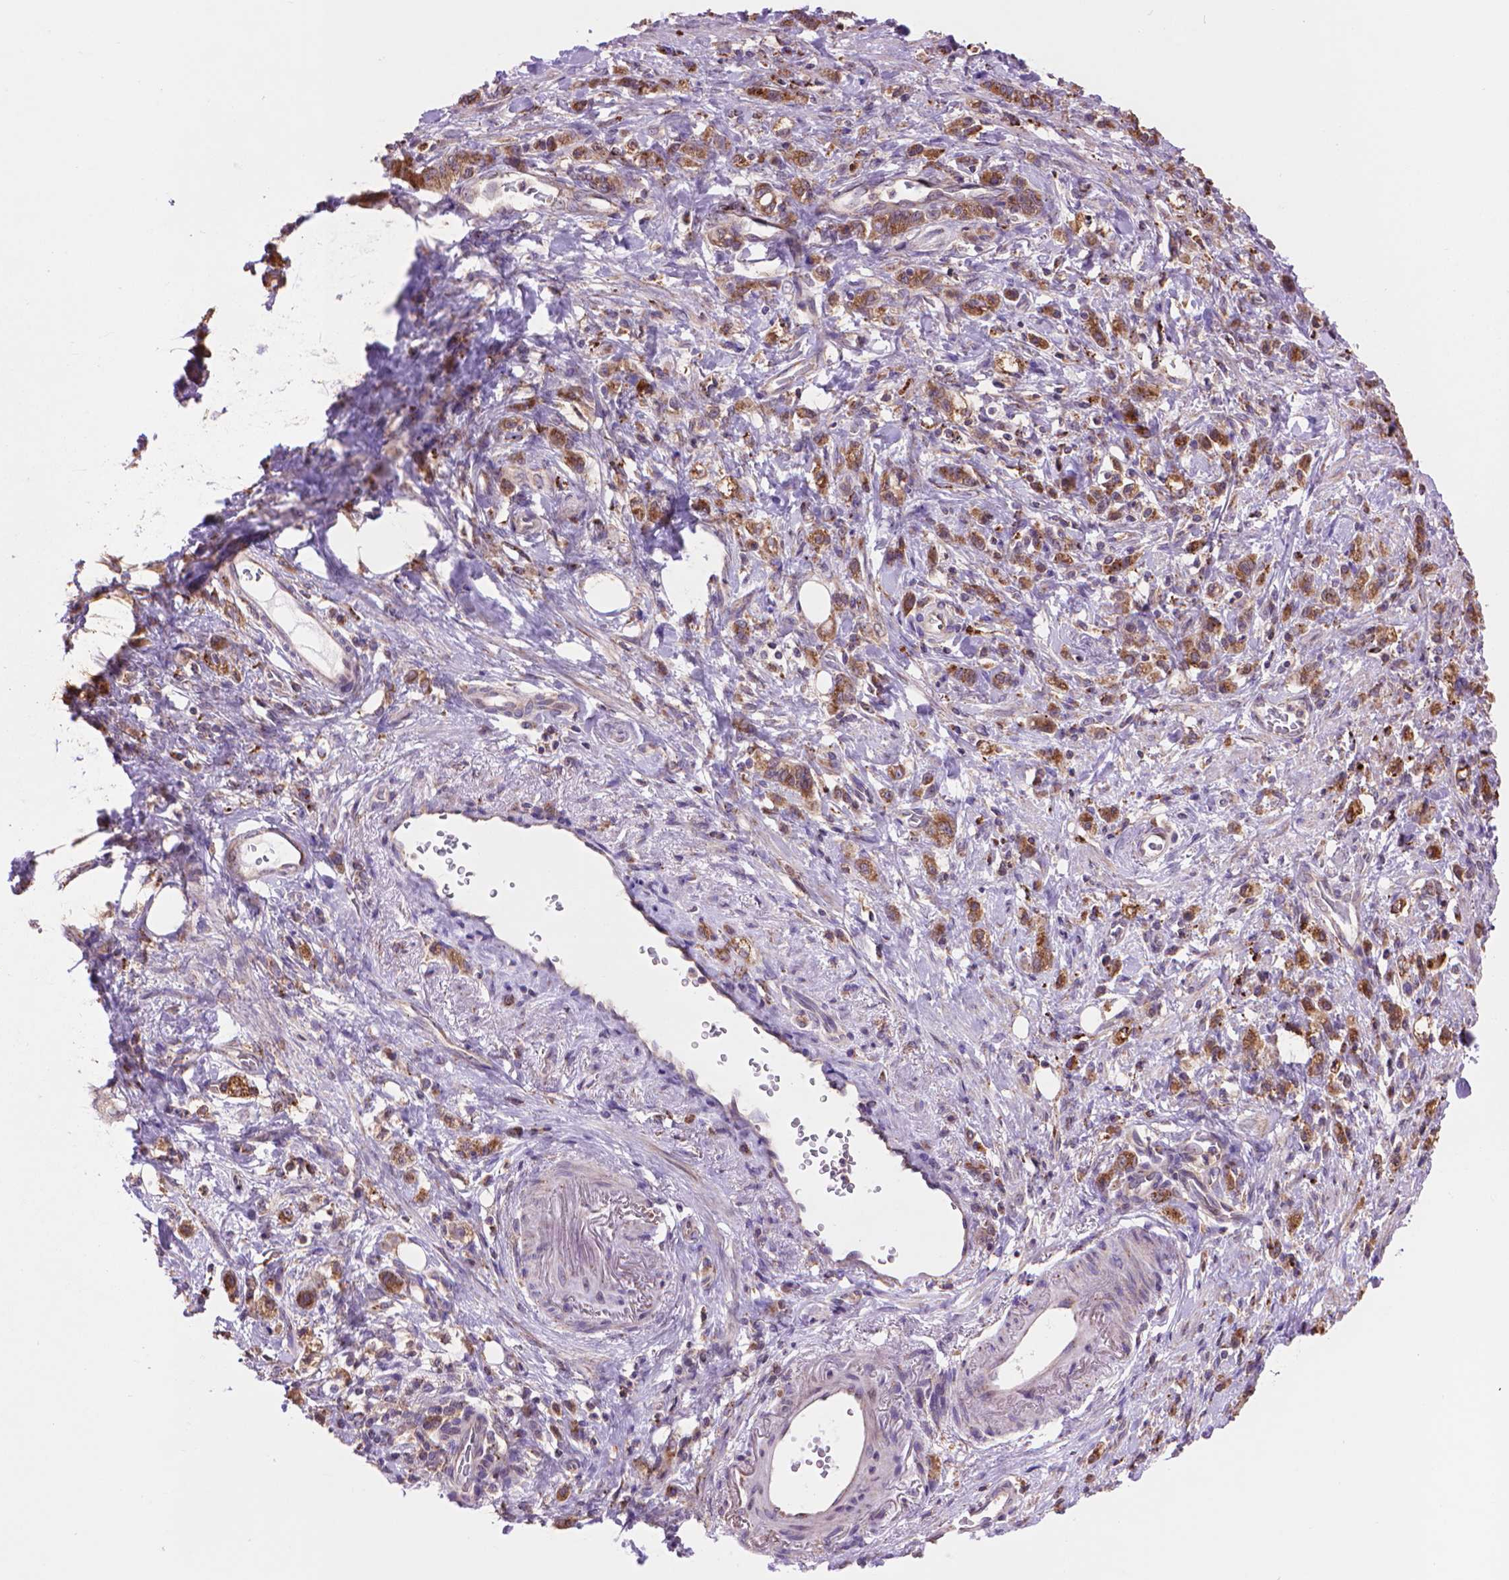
{"staining": {"intensity": "moderate", "quantity": ">75%", "location": "cytoplasmic/membranous"}, "tissue": "stomach cancer", "cell_type": "Tumor cells", "image_type": "cancer", "snomed": [{"axis": "morphology", "description": "Adenocarcinoma, NOS"}, {"axis": "topography", "description": "Stomach"}], "caption": "The immunohistochemical stain highlights moderate cytoplasmic/membranous positivity in tumor cells of adenocarcinoma (stomach) tissue. The protein of interest is stained brown, and the nuclei are stained in blue (DAB IHC with brightfield microscopy, high magnification).", "gene": "GLB1", "patient": {"sex": "male", "age": 77}}